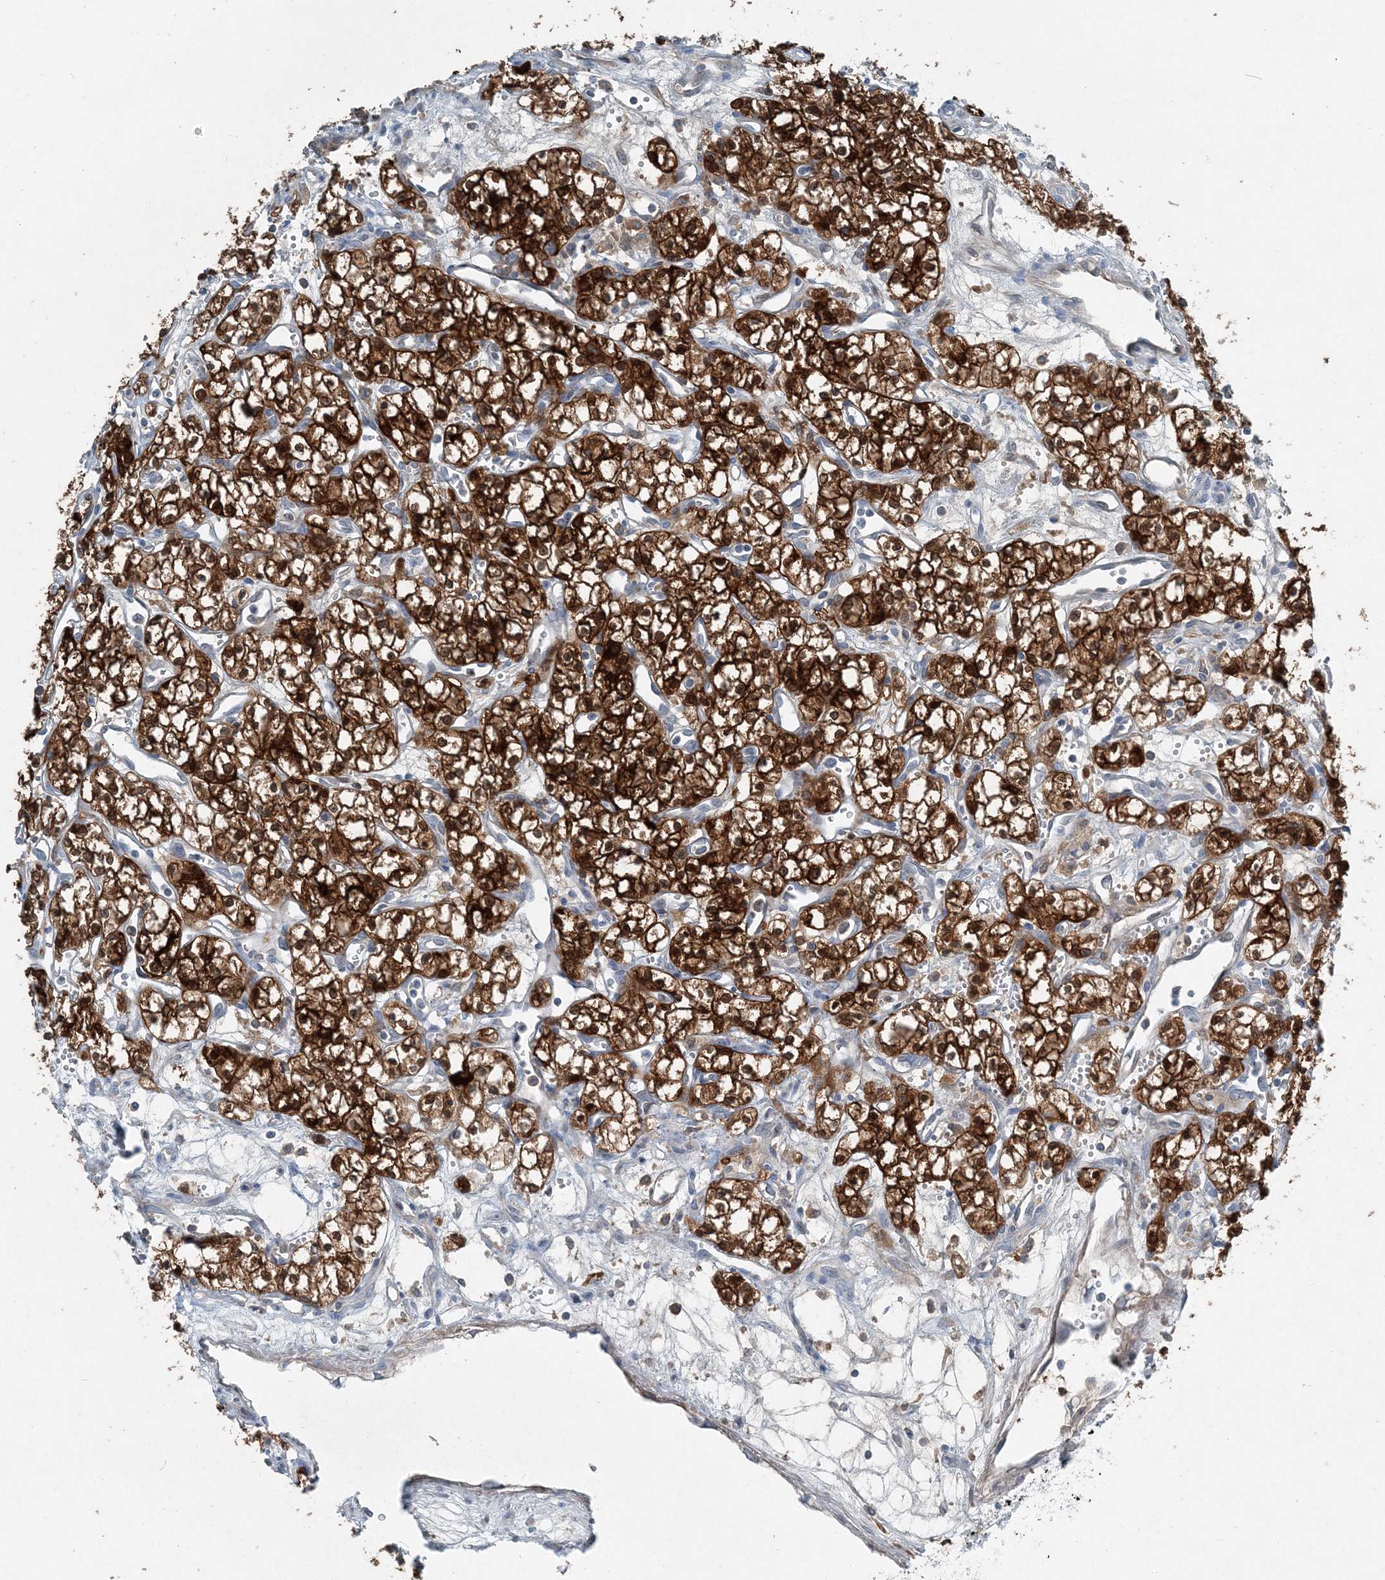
{"staining": {"intensity": "strong", "quantity": ">75%", "location": "cytoplasmic/membranous,nuclear"}, "tissue": "renal cancer", "cell_type": "Tumor cells", "image_type": "cancer", "snomed": [{"axis": "morphology", "description": "Adenocarcinoma, NOS"}, {"axis": "topography", "description": "Kidney"}], "caption": "This is a histology image of immunohistochemistry staining of renal cancer (adenocarcinoma), which shows strong staining in the cytoplasmic/membranous and nuclear of tumor cells.", "gene": "ARMH1", "patient": {"sex": "male", "age": 59}}